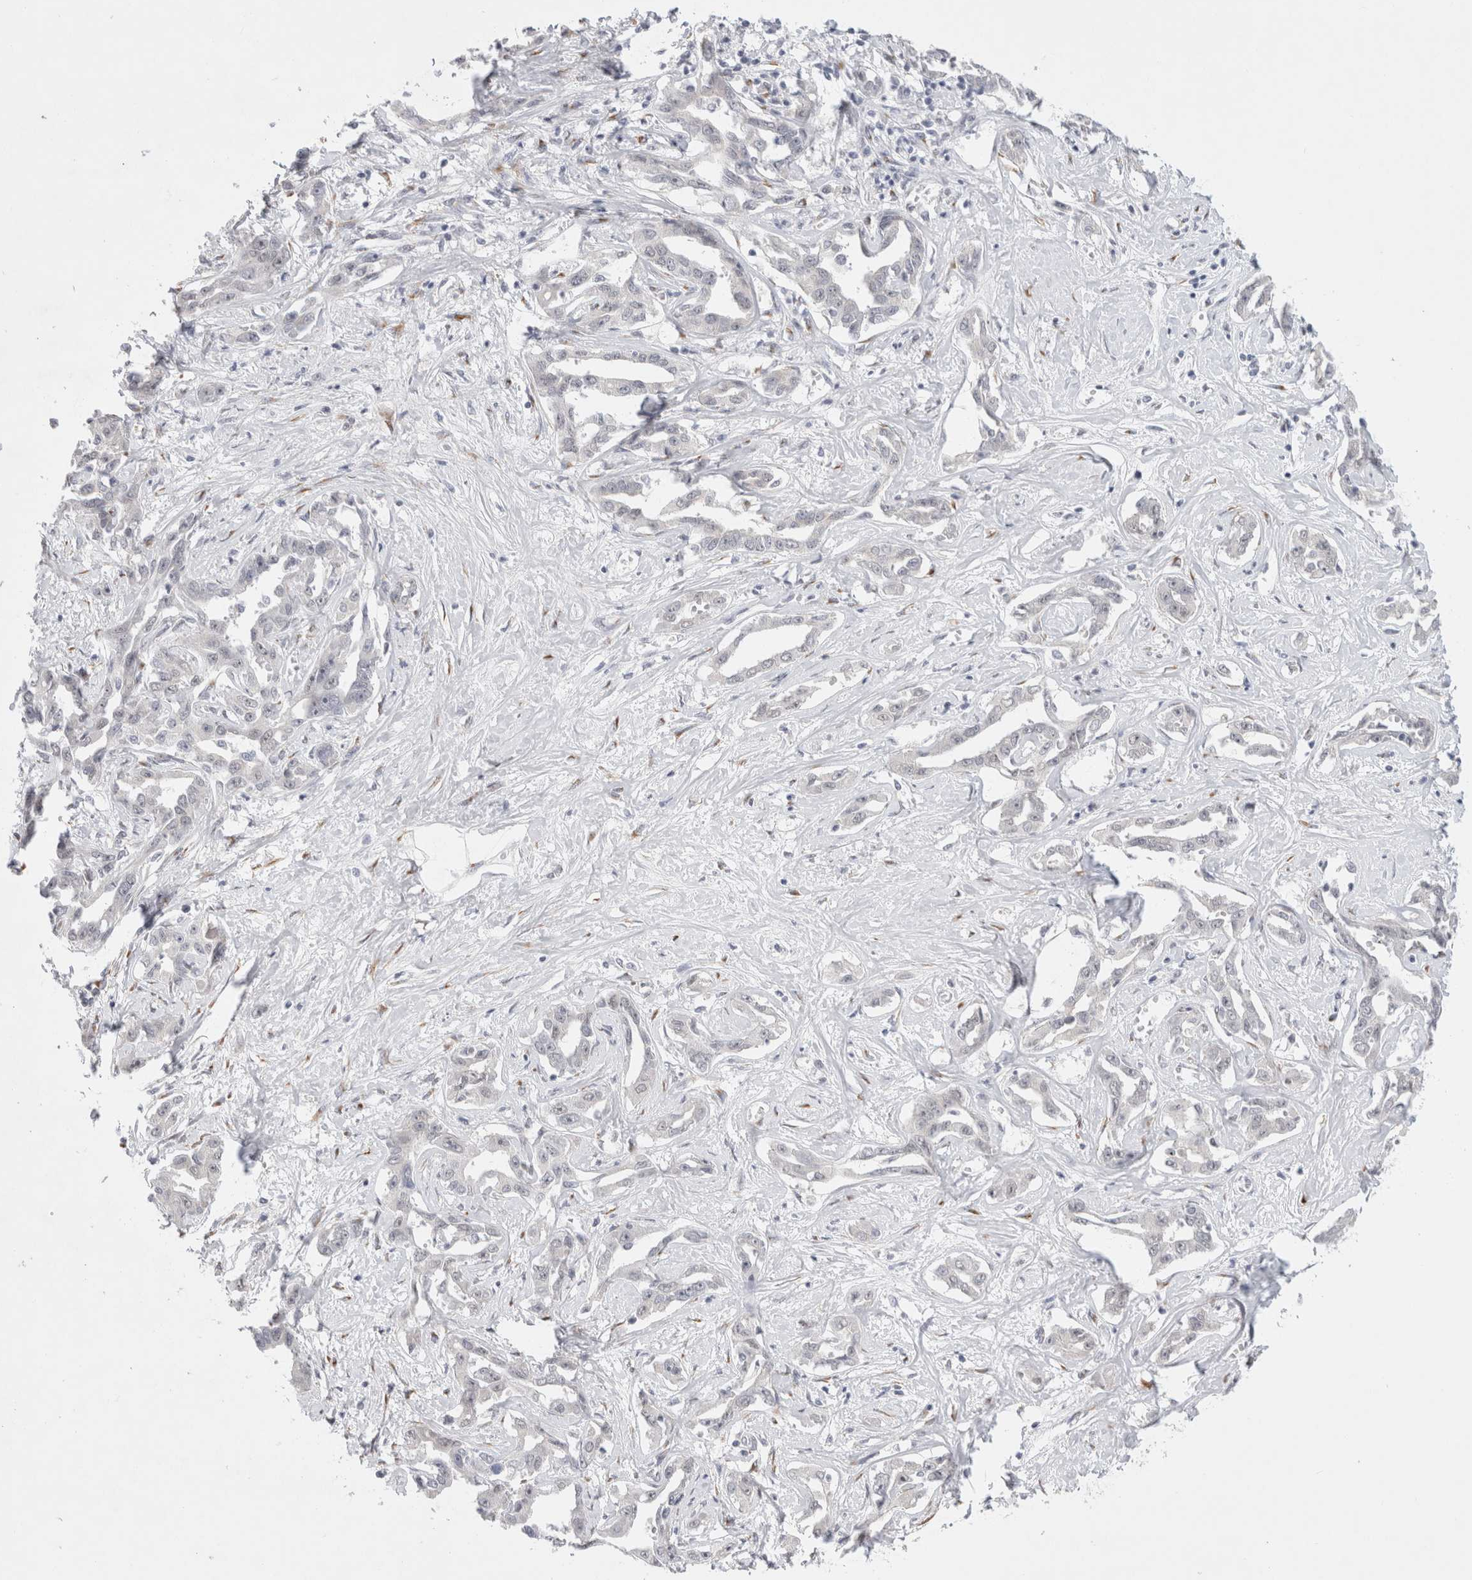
{"staining": {"intensity": "negative", "quantity": "none", "location": "none"}, "tissue": "liver cancer", "cell_type": "Tumor cells", "image_type": "cancer", "snomed": [{"axis": "morphology", "description": "Cholangiocarcinoma"}, {"axis": "topography", "description": "Liver"}], "caption": "High power microscopy histopathology image of an IHC micrograph of liver cancer, revealing no significant positivity in tumor cells.", "gene": "TRMT1L", "patient": {"sex": "male", "age": 59}}